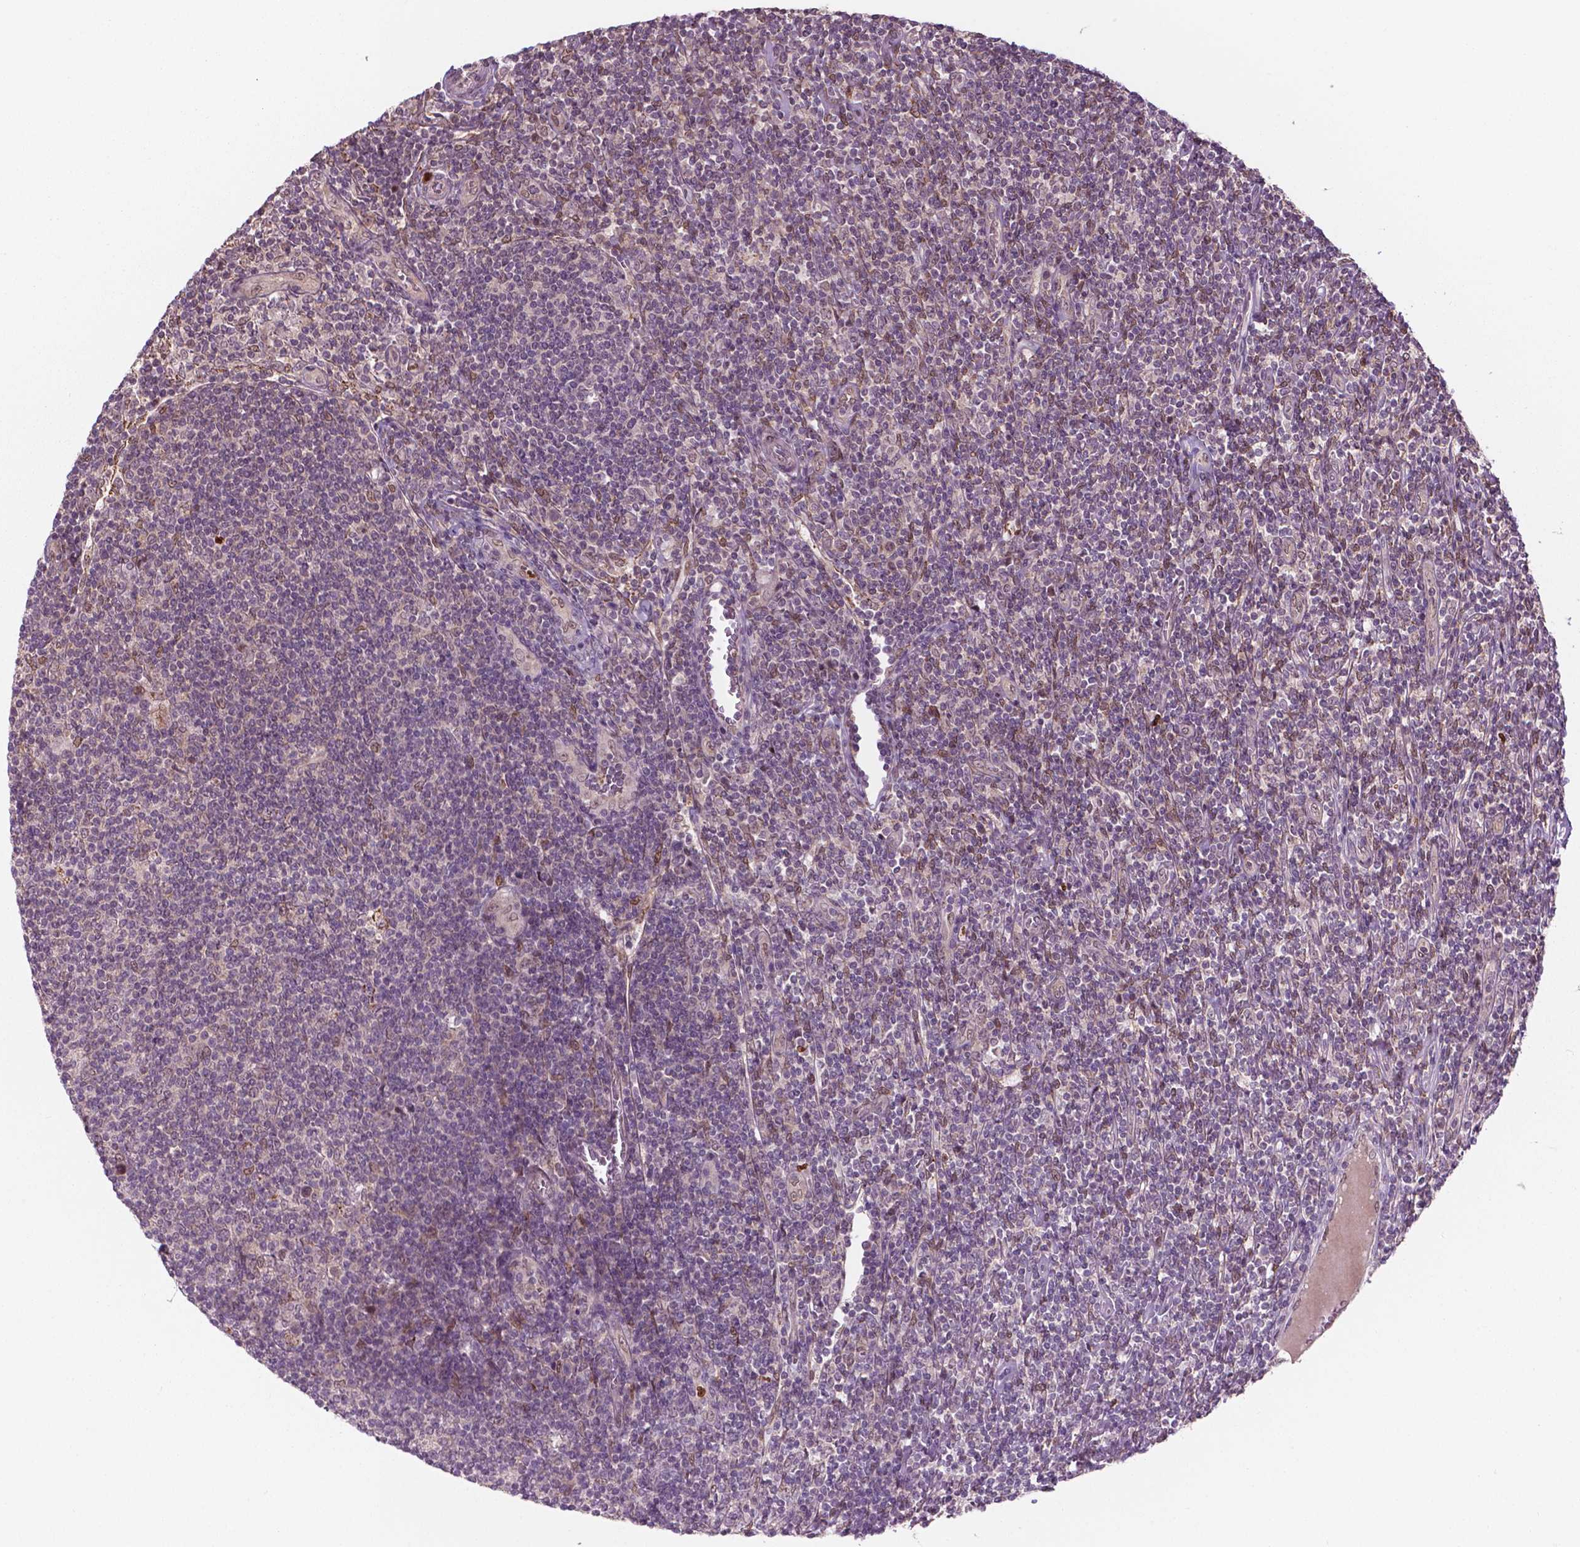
{"staining": {"intensity": "weak", "quantity": ">75%", "location": "cytoplasmic/membranous,nuclear"}, "tissue": "lymphoma", "cell_type": "Tumor cells", "image_type": "cancer", "snomed": [{"axis": "morphology", "description": "Hodgkin's disease, NOS"}, {"axis": "topography", "description": "Lymph node"}], "caption": "IHC image of Hodgkin's disease stained for a protein (brown), which demonstrates low levels of weak cytoplasmic/membranous and nuclear expression in about >75% of tumor cells.", "gene": "NFAT5", "patient": {"sex": "male", "age": 40}}